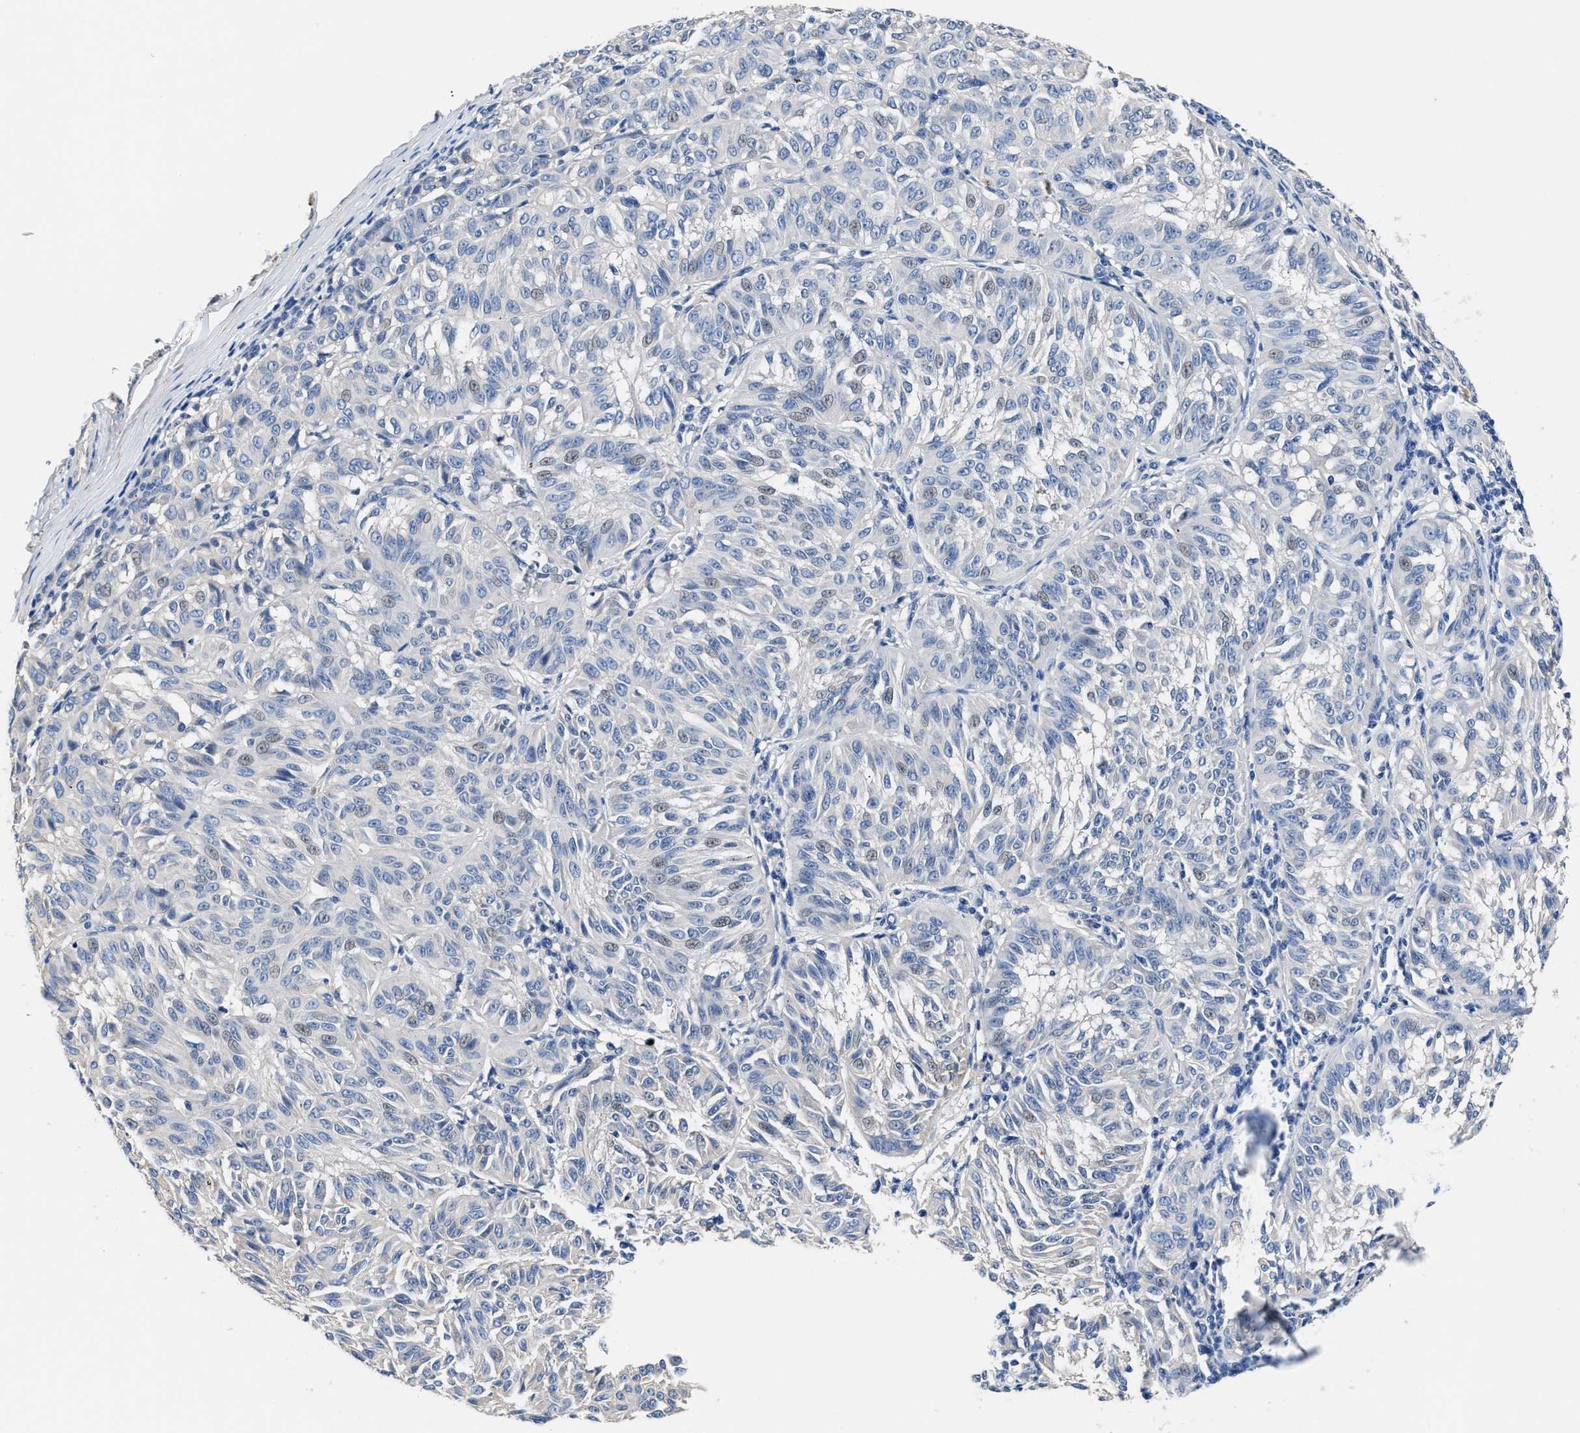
{"staining": {"intensity": "negative", "quantity": "none", "location": "none"}, "tissue": "melanoma", "cell_type": "Tumor cells", "image_type": "cancer", "snomed": [{"axis": "morphology", "description": "Malignant melanoma, NOS"}, {"axis": "topography", "description": "Skin"}], "caption": "Malignant melanoma was stained to show a protein in brown. There is no significant expression in tumor cells.", "gene": "GSTM1", "patient": {"sex": "female", "age": 72}}